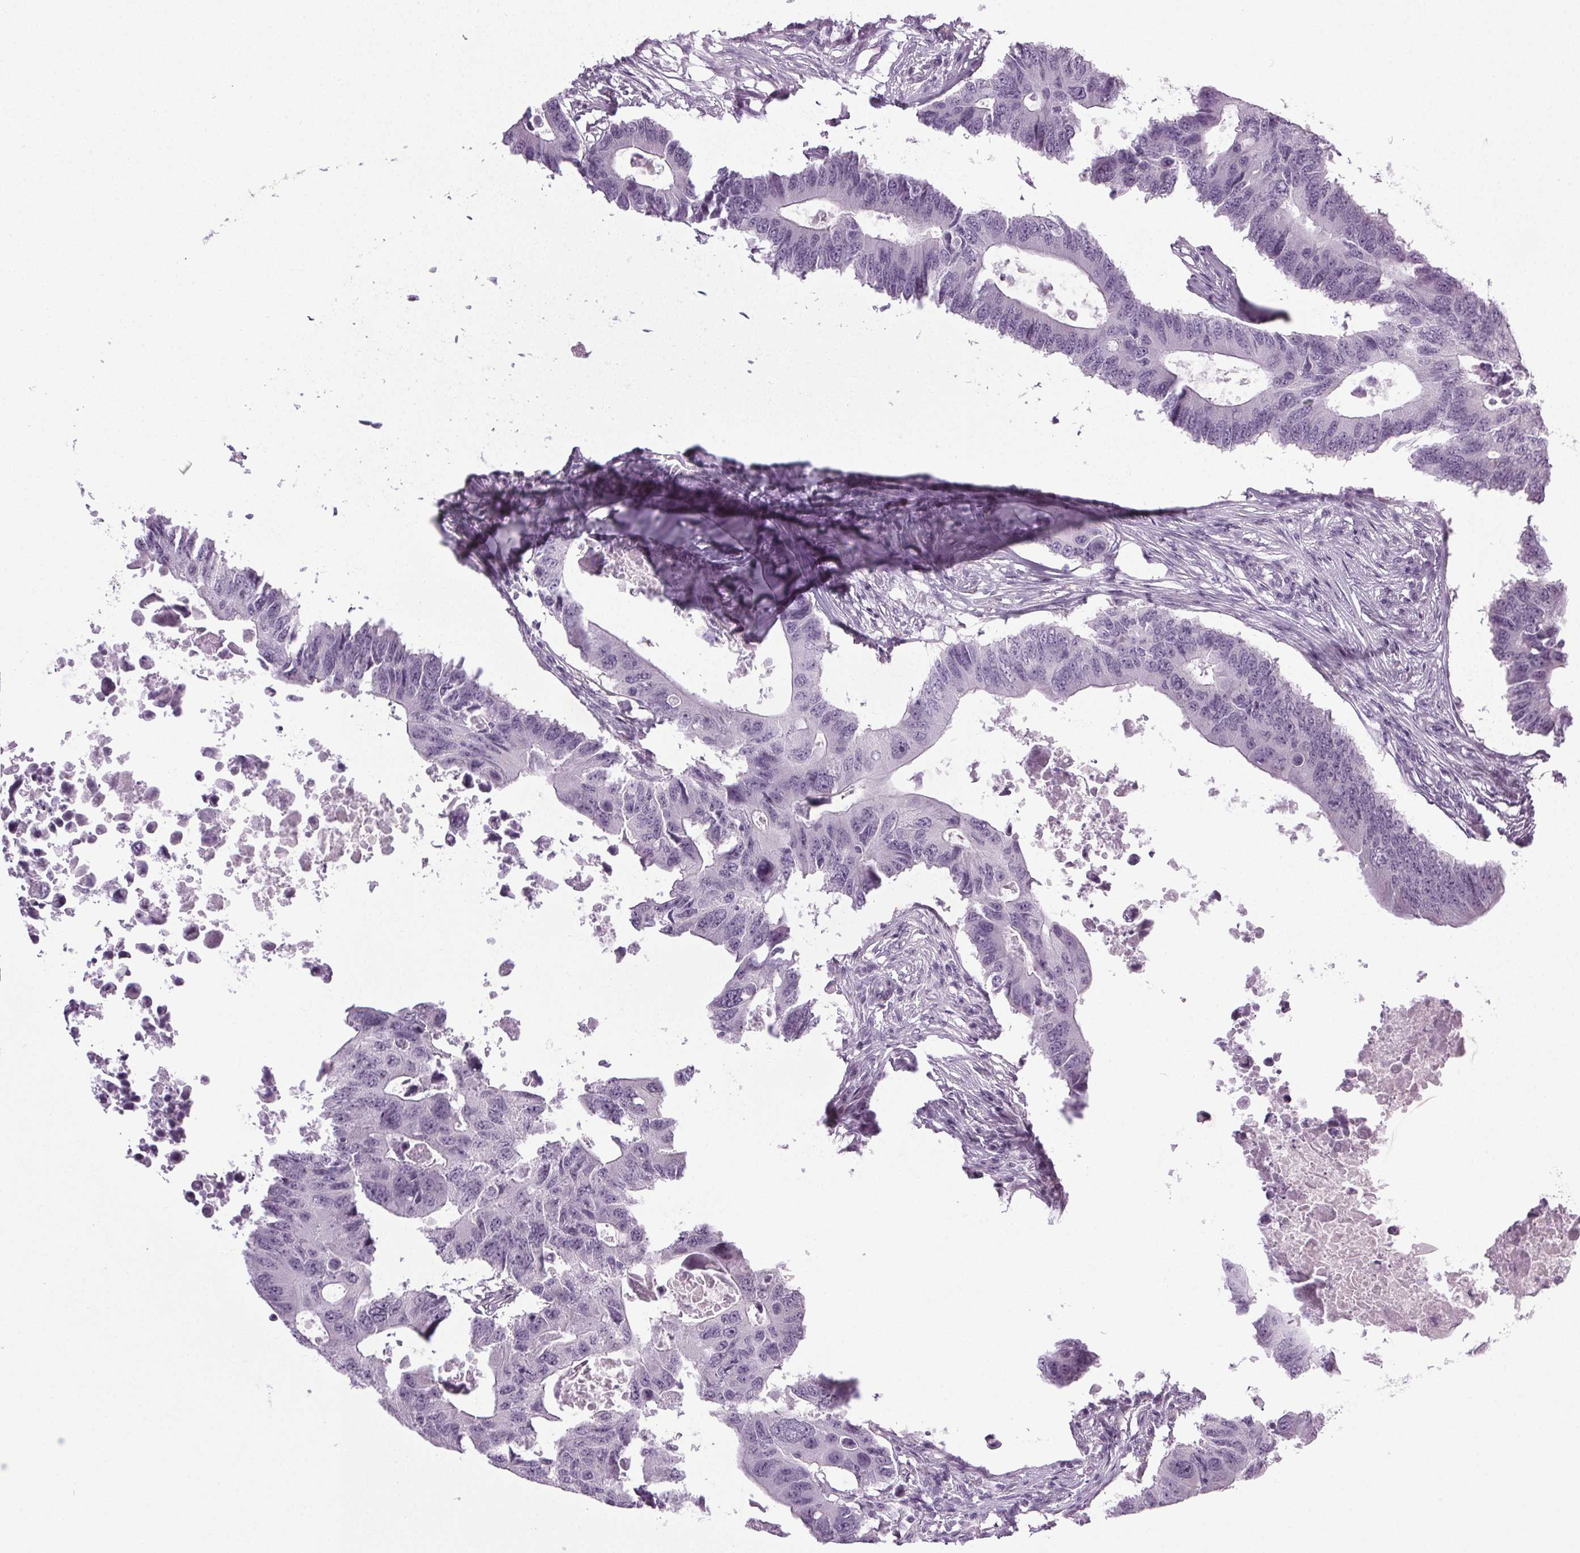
{"staining": {"intensity": "negative", "quantity": "none", "location": "none"}, "tissue": "colorectal cancer", "cell_type": "Tumor cells", "image_type": "cancer", "snomed": [{"axis": "morphology", "description": "Adenocarcinoma, NOS"}, {"axis": "topography", "description": "Colon"}], "caption": "The IHC photomicrograph has no significant staining in tumor cells of adenocarcinoma (colorectal) tissue. (Stains: DAB IHC with hematoxylin counter stain, Microscopy: brightfield microscopy at high magnification).", "gene": "IGF2BP1", "patient": {"sex": "male", "age": 71}}